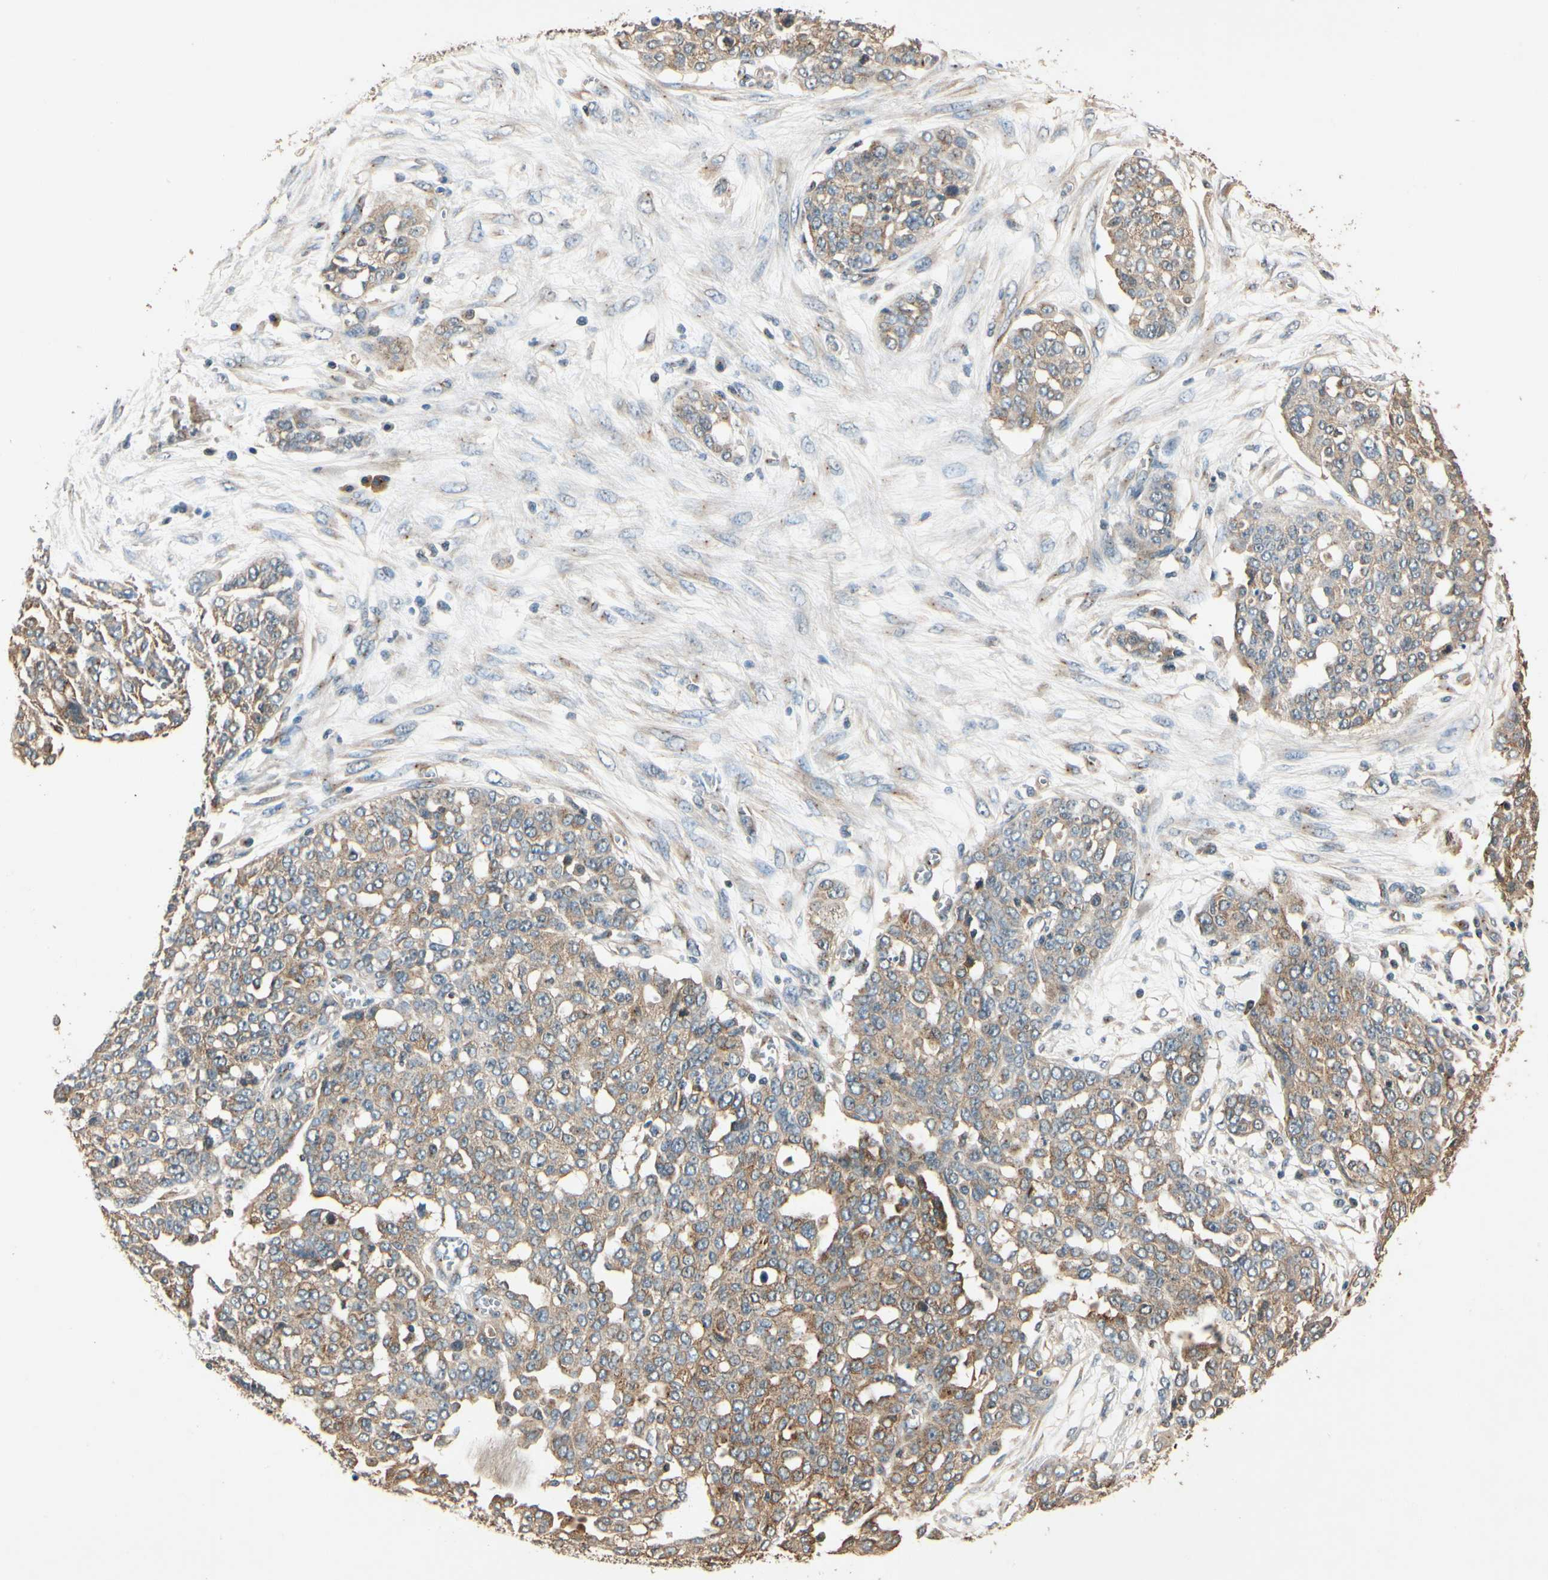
{"staining": {"intensity": "moderate", "quantity": ">75%", "location": "cytoplasmic/membranous"}, "tissue": "ovarian cancer", "cell_type": "Tumor cells", "image_type": "cancer", "snomed": [{"axis": "morphology", "description": "Cystadenocarcinoma, serous, NOS"}, {"axis": "topography", "description": "Soft tissue"}, {"axis": "topography", "description": "Ovary"}], "caption": "Serous cystadenocarcinoma (ovarian) stained with DAB (3,3'-diaminobenzidine) immunohistochemistry (IHC) demonstrates medium levels of moderate cytoplasmic/membranous staining in about >75% of tumor cells.", "gene": "AKAP9", "patient": {"sex": "female", "age": 57}}